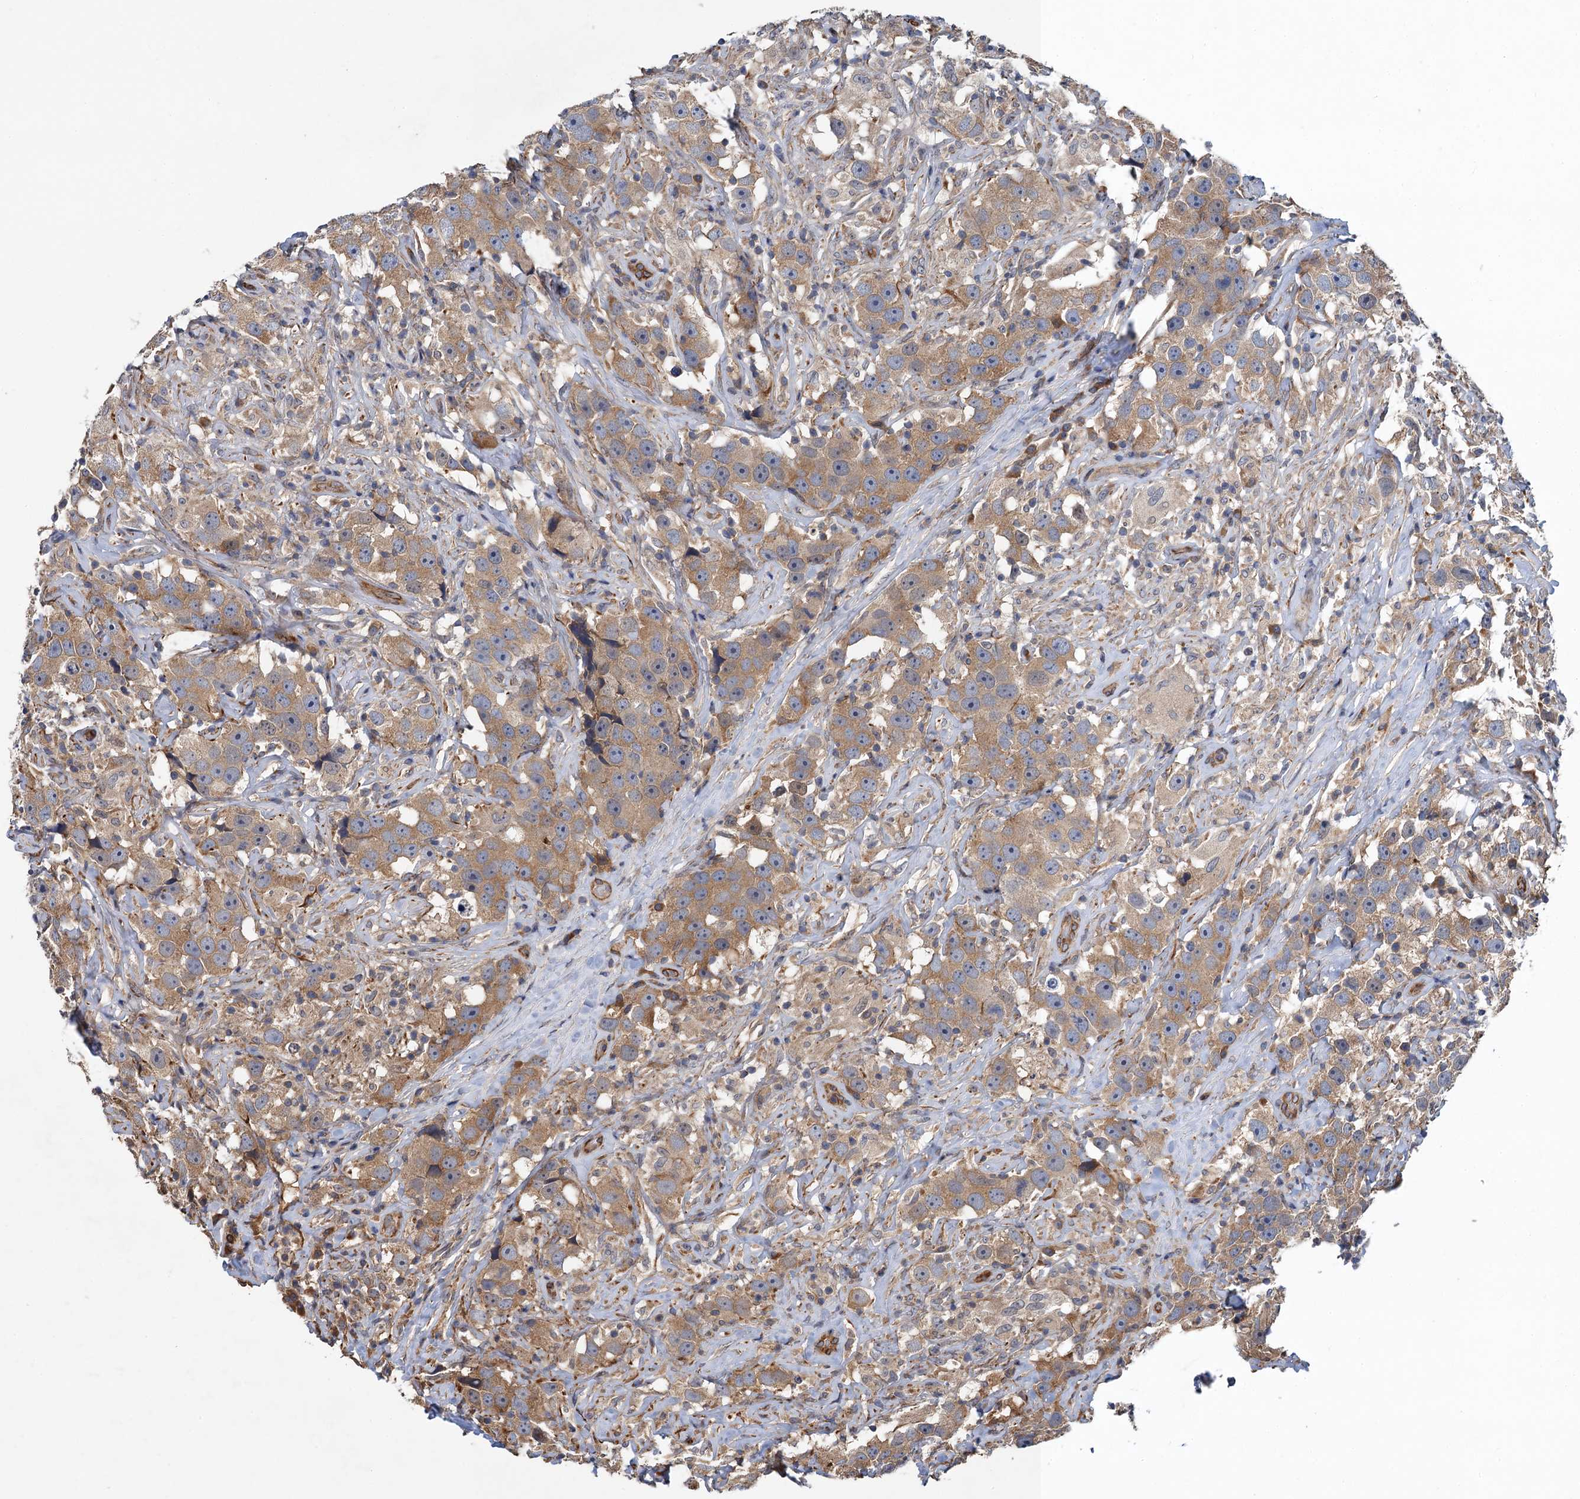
{"staining": {"intensity": "moderate", "quantity": ">75%", "location": "cytoplasmic/membranous"}, "tissue": "testis cancer", "cell_type": "Tumor cells", "image_type": "cancer", "snomed": [{"axis": "morphology", "description": "Seminoma, NOS"}, {"axis": "topography", "description": "Testis"}], "caption": "Immunohistochemical staining of testis cancer demonstrates medium levels of moderate cytoplasmic/membranous staining in about >75% of tumor cells. Using DAB (3,3'-diaminobenzidine) (brown) and hematoxylin (blue) stains, captured at high magnification using brightfield microscopy.", "gene": "PJA2", "patient": {"sex": "male", "age": 49}}